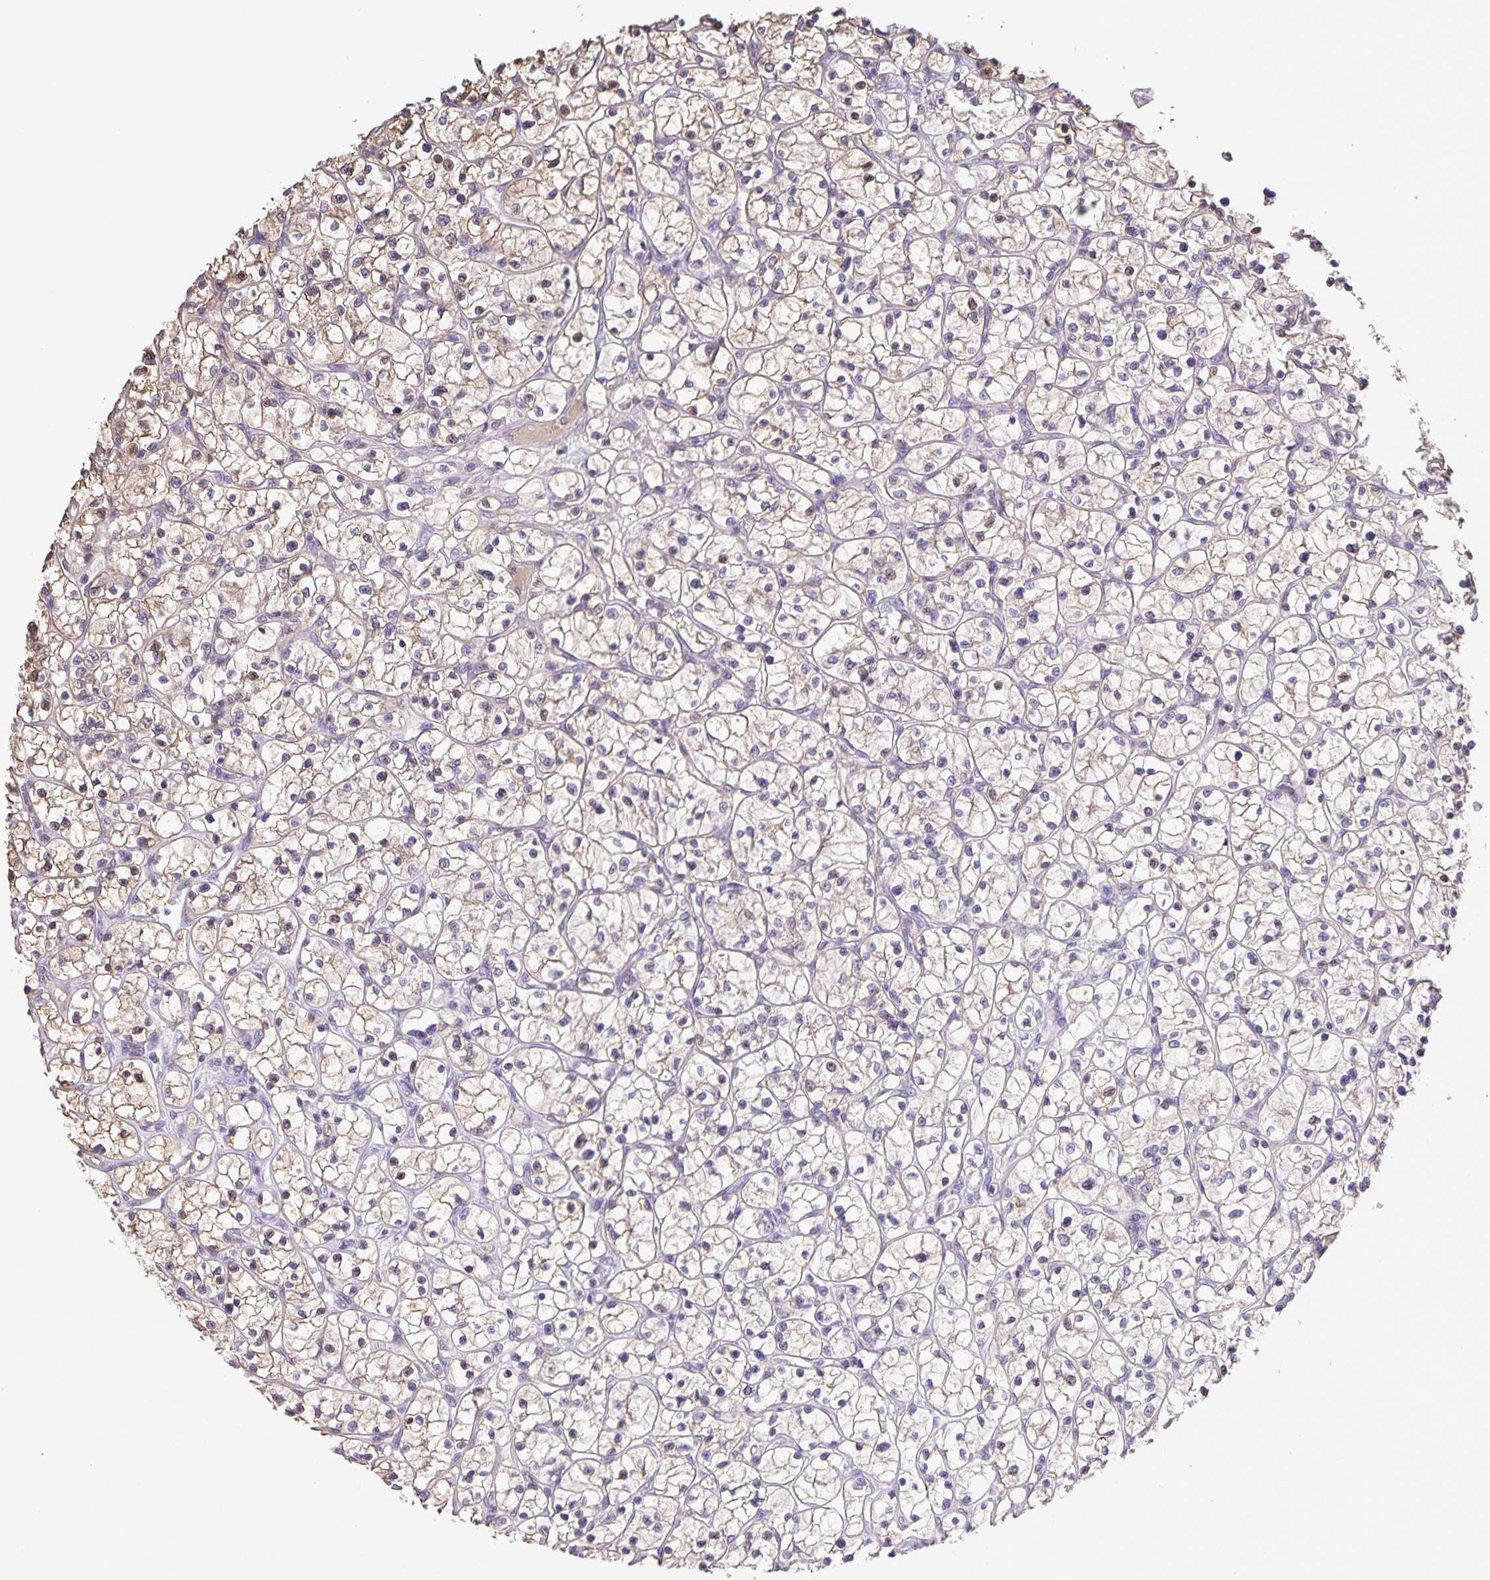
{"staining": {"intensity": "weak", "quantity": "25%-75%", "location": "cytoplasmic/membranous"}, "tissue": "renal cancer", "cell_type": "Tumor cells", "image_type": "cancer", "snomed": [{"axis": "morphology", "description": "Adenocarcinoma, NOS"}, {"axis": "topography", "description": "Kidney"}], "caption": "Protein expression analysis of adenocarcinoma (renal) demonstrates weak cytoplasmic/membranous positivity in approximately 25%-75% of tumor cells.", "gene": "ONECUT2", "patient": {"sex": "female", "age": 64}}